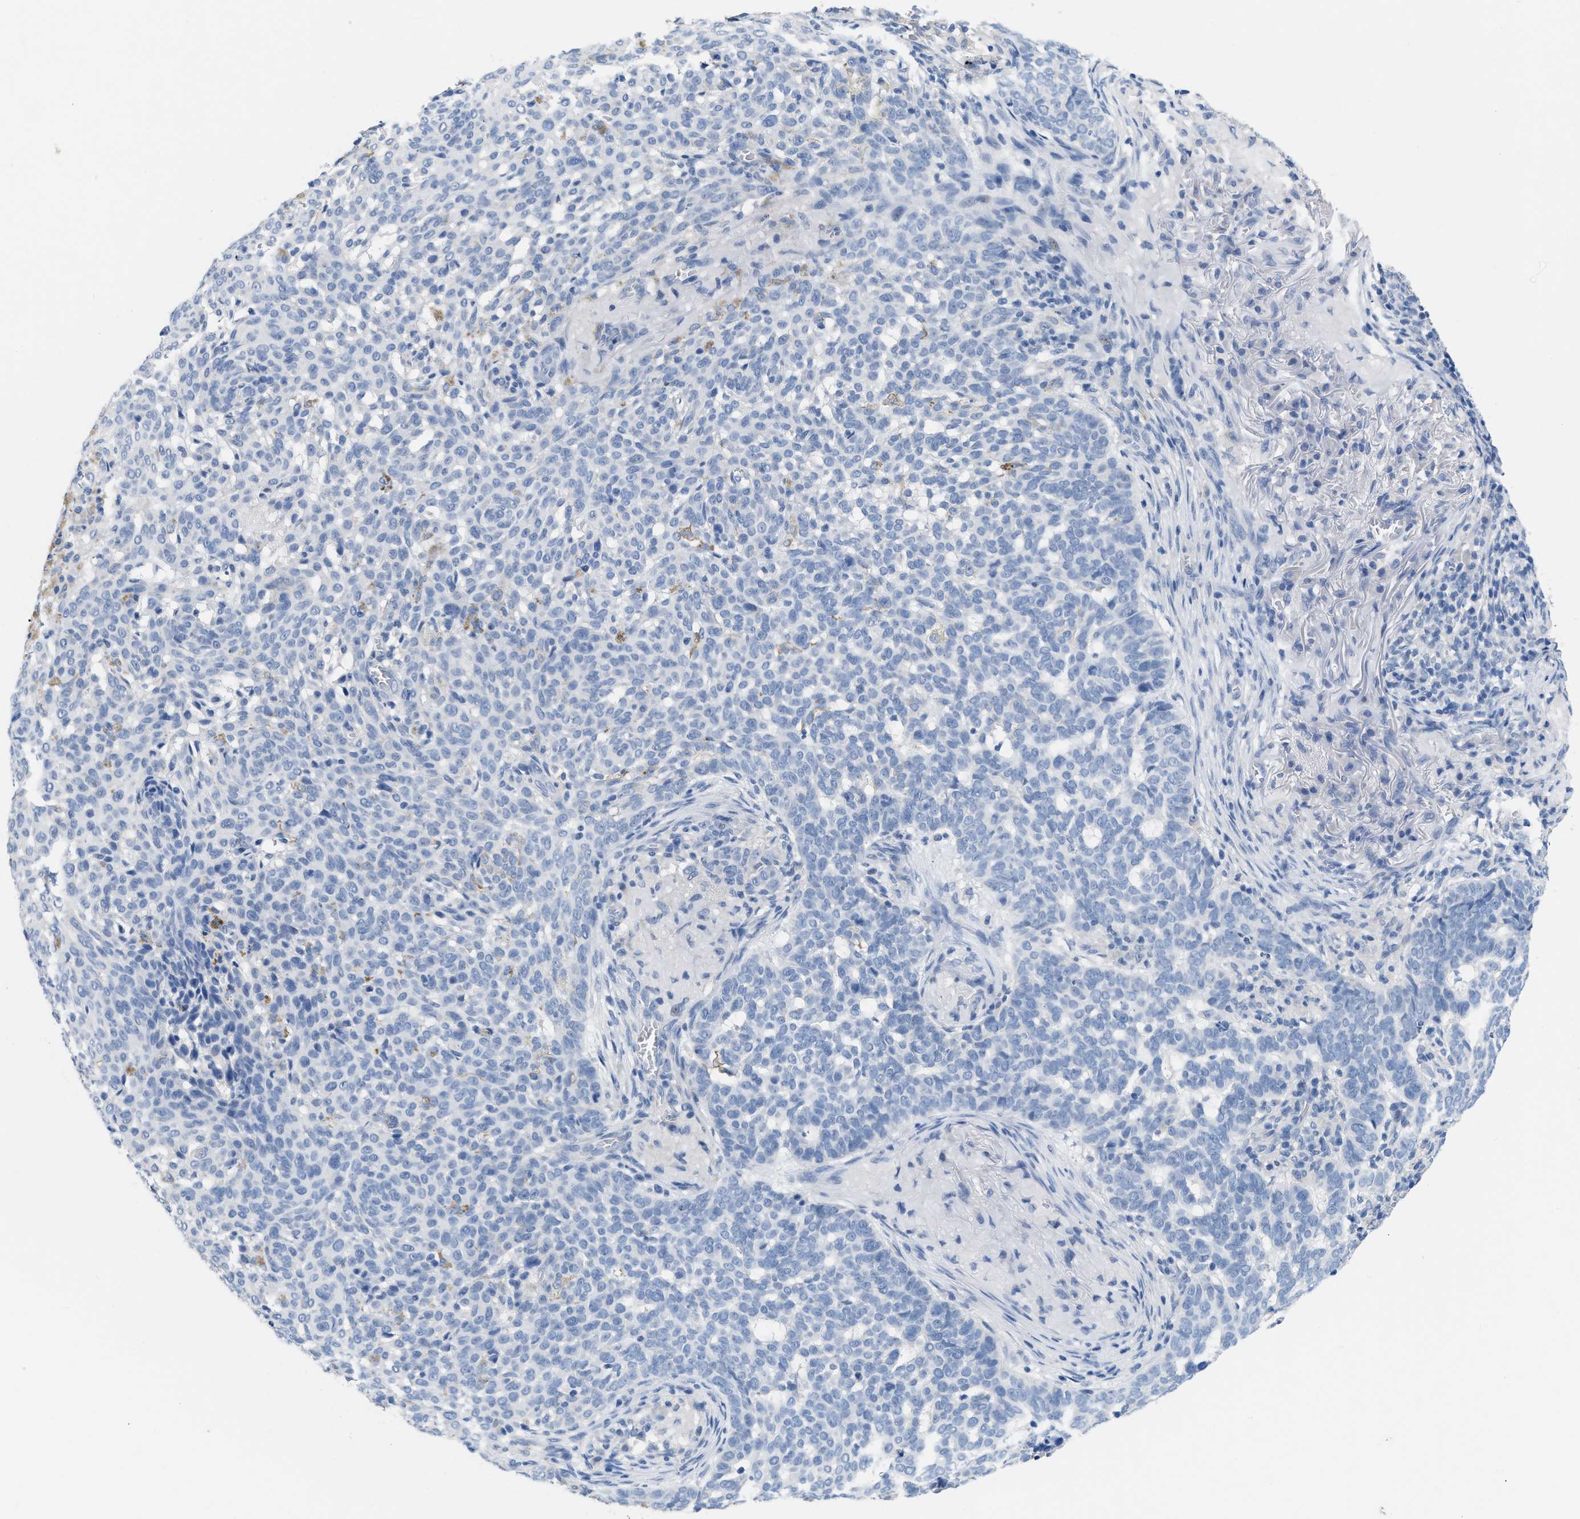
{"staining": {"intensity": "negative", "quantity": "none", "location": "none"}, "tissue": "skin cancer", "cell_type": "Tumor cells", "image_type": "cancer", "snomed": [{"axis": "morphology", "description": "Basal cell carcinoma"}, {"axis": "topography", "description": "Skin"}], "caption": "This micrograph is of skin cancer (basal cell carcinoma) stained with immunohistochemistry to label a protein in brown with the nuclei are counter-stained blue. There is no staining in tumor cells.", "gene": "PYY", "patient": {"sex": "male", "age": 85}}